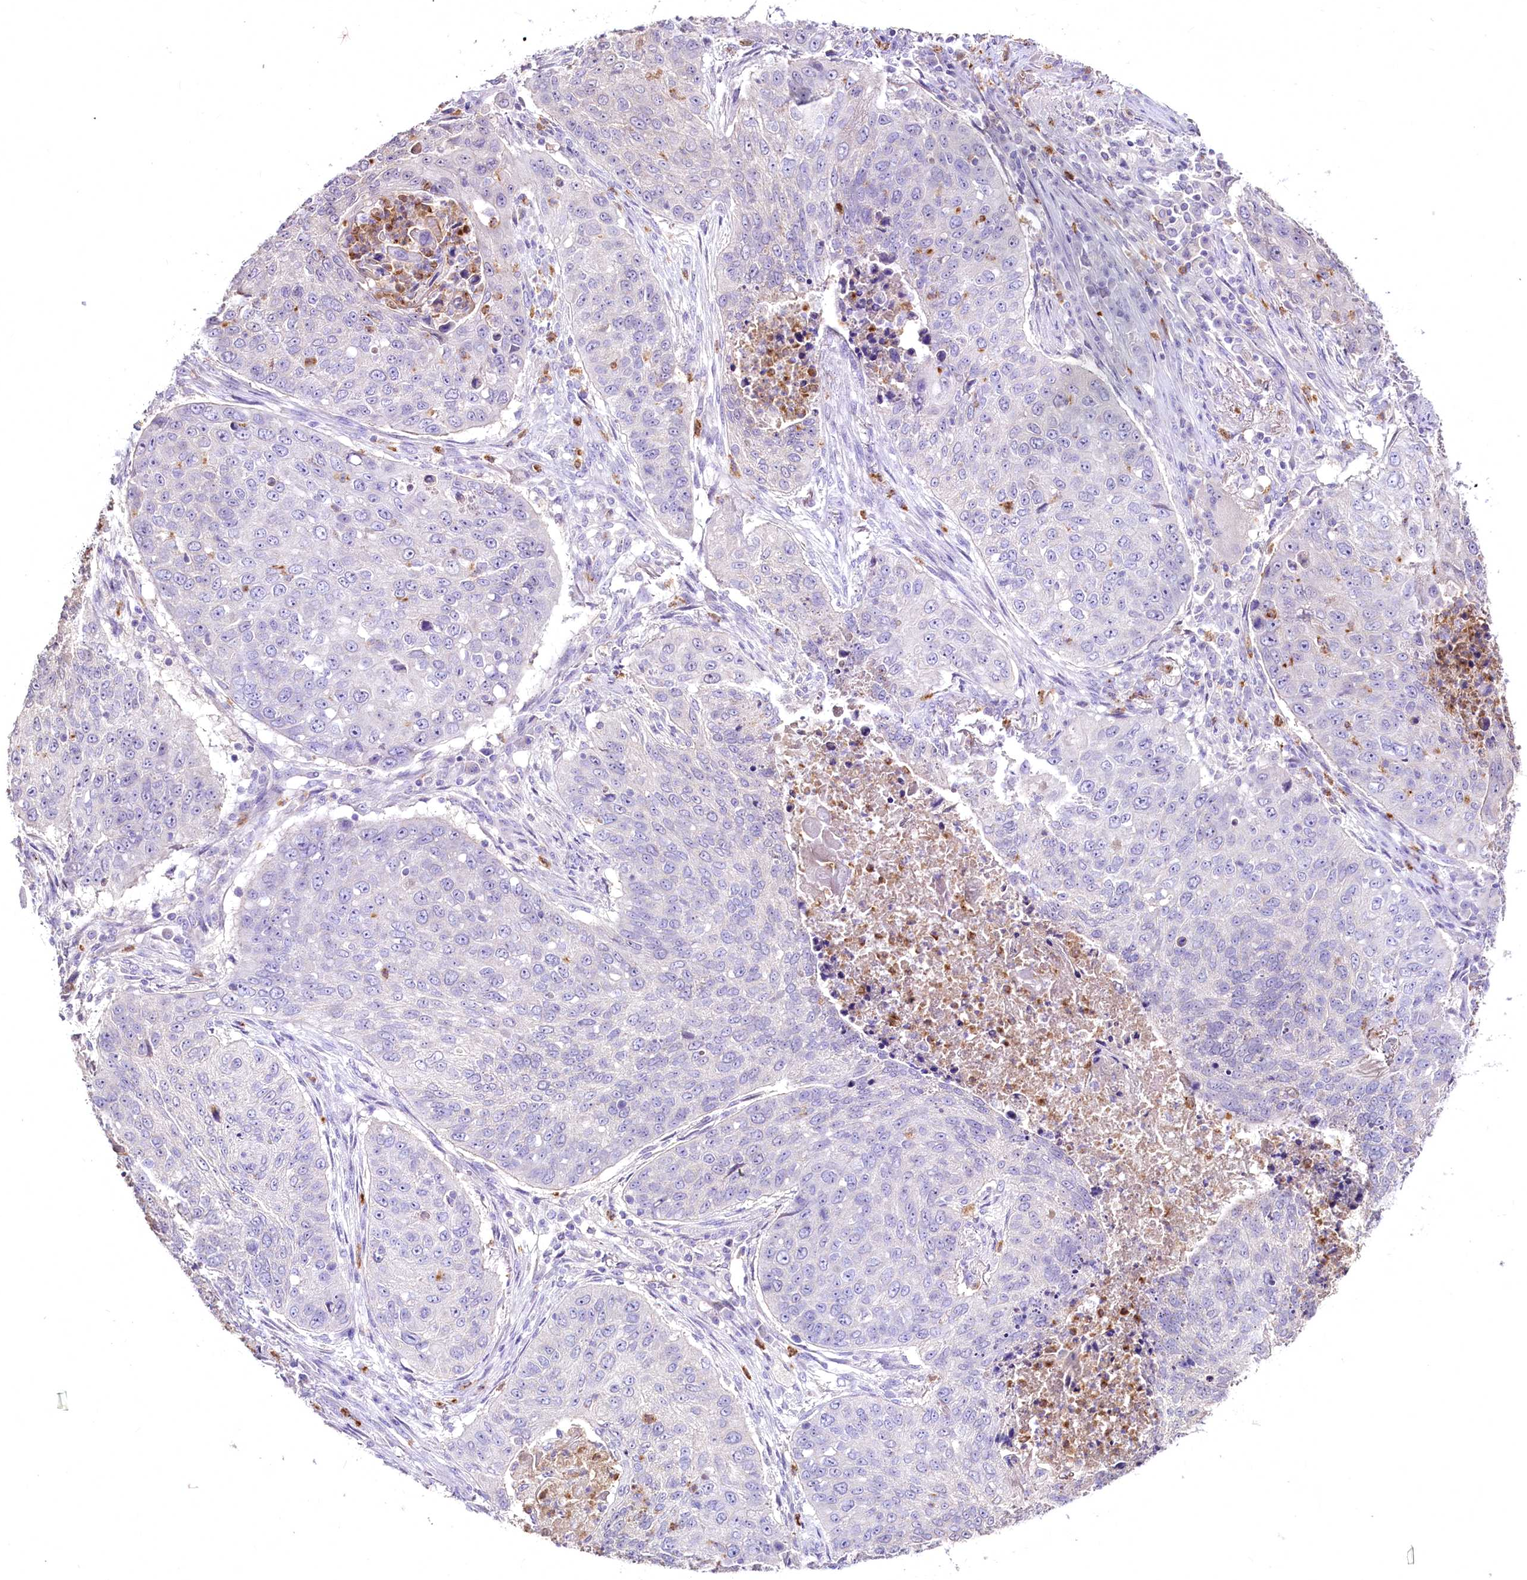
{"staining": {"intensity": "negative", "quantity": "none", "location": "none"}, "tissue": "lung cancer", "cell_type": "Tumor cells", "image_type": "cancer", "snomed": [{"axis": "morphology", "description": "Squamous cell carcinoma, NOS"}, {"axis": "topography", "description": "Lung"}], "caption": "Protein analysis of squamous cell carcinoma (lung) reveals no significant positivity in tumor cells.", "gene": "FAM209B", "patient": {"sex": "female", "age": 63}}